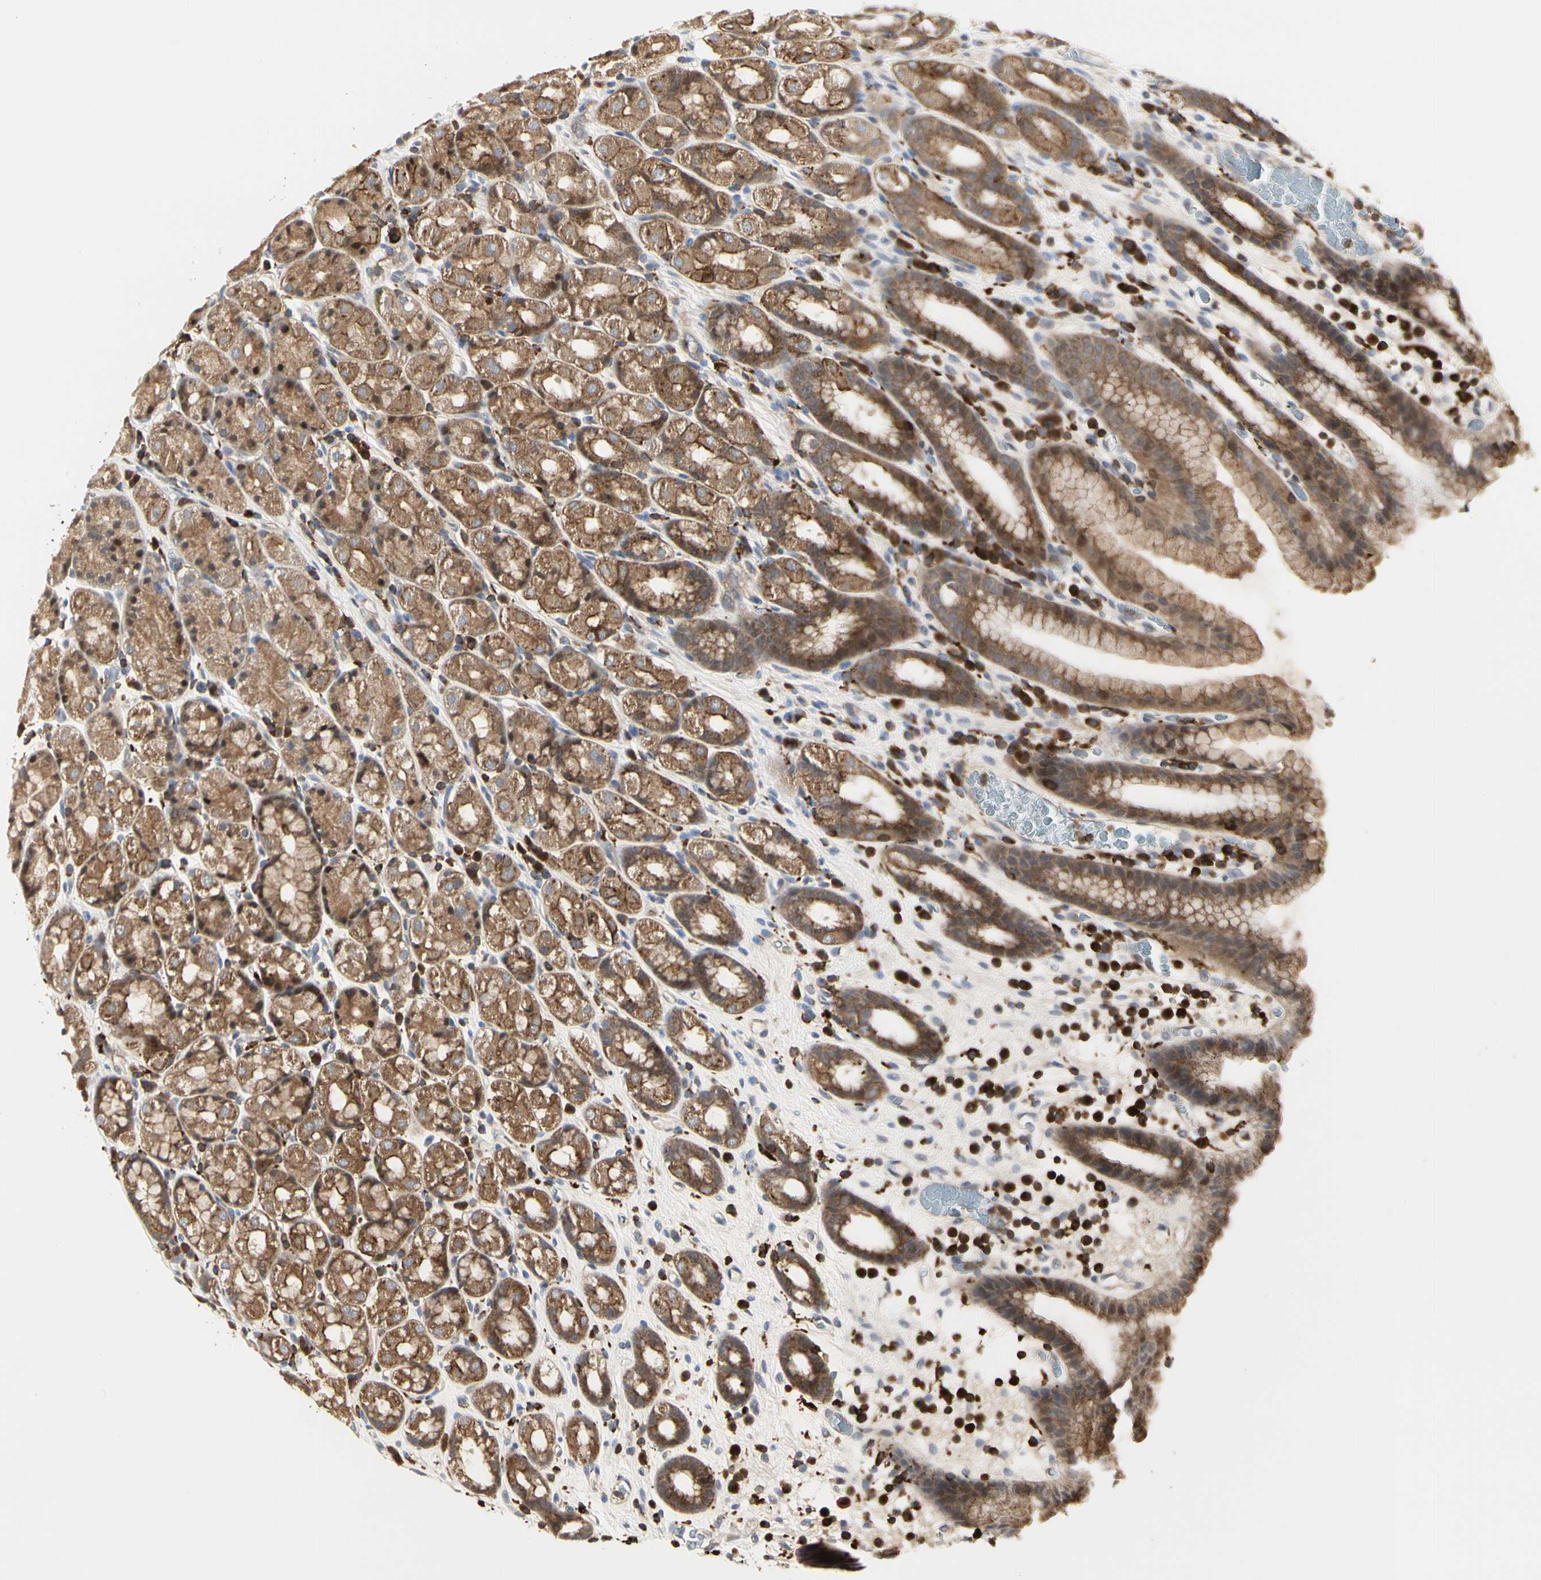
{"staining": {"intensity": "moderate", "quantity": ">75%", "location": "cytoplasmic/membranous,nuclear"}, "tissue": "stomach", "cell_type": "Glandular cells", "image_type": "normal", "snomed": [{"axis": "morphology", "description": "Normal tissue, NOS"}, {"axis": "topography", "description": "Stomach, upper"}], "caption": "Protein analysis of normal stomach shows moderate cytoplasmic/membranous,nuclear expression in about >75% of glandular cells.", "gene": "NAPG", "patient": {"sex": "male", "age": 68}}